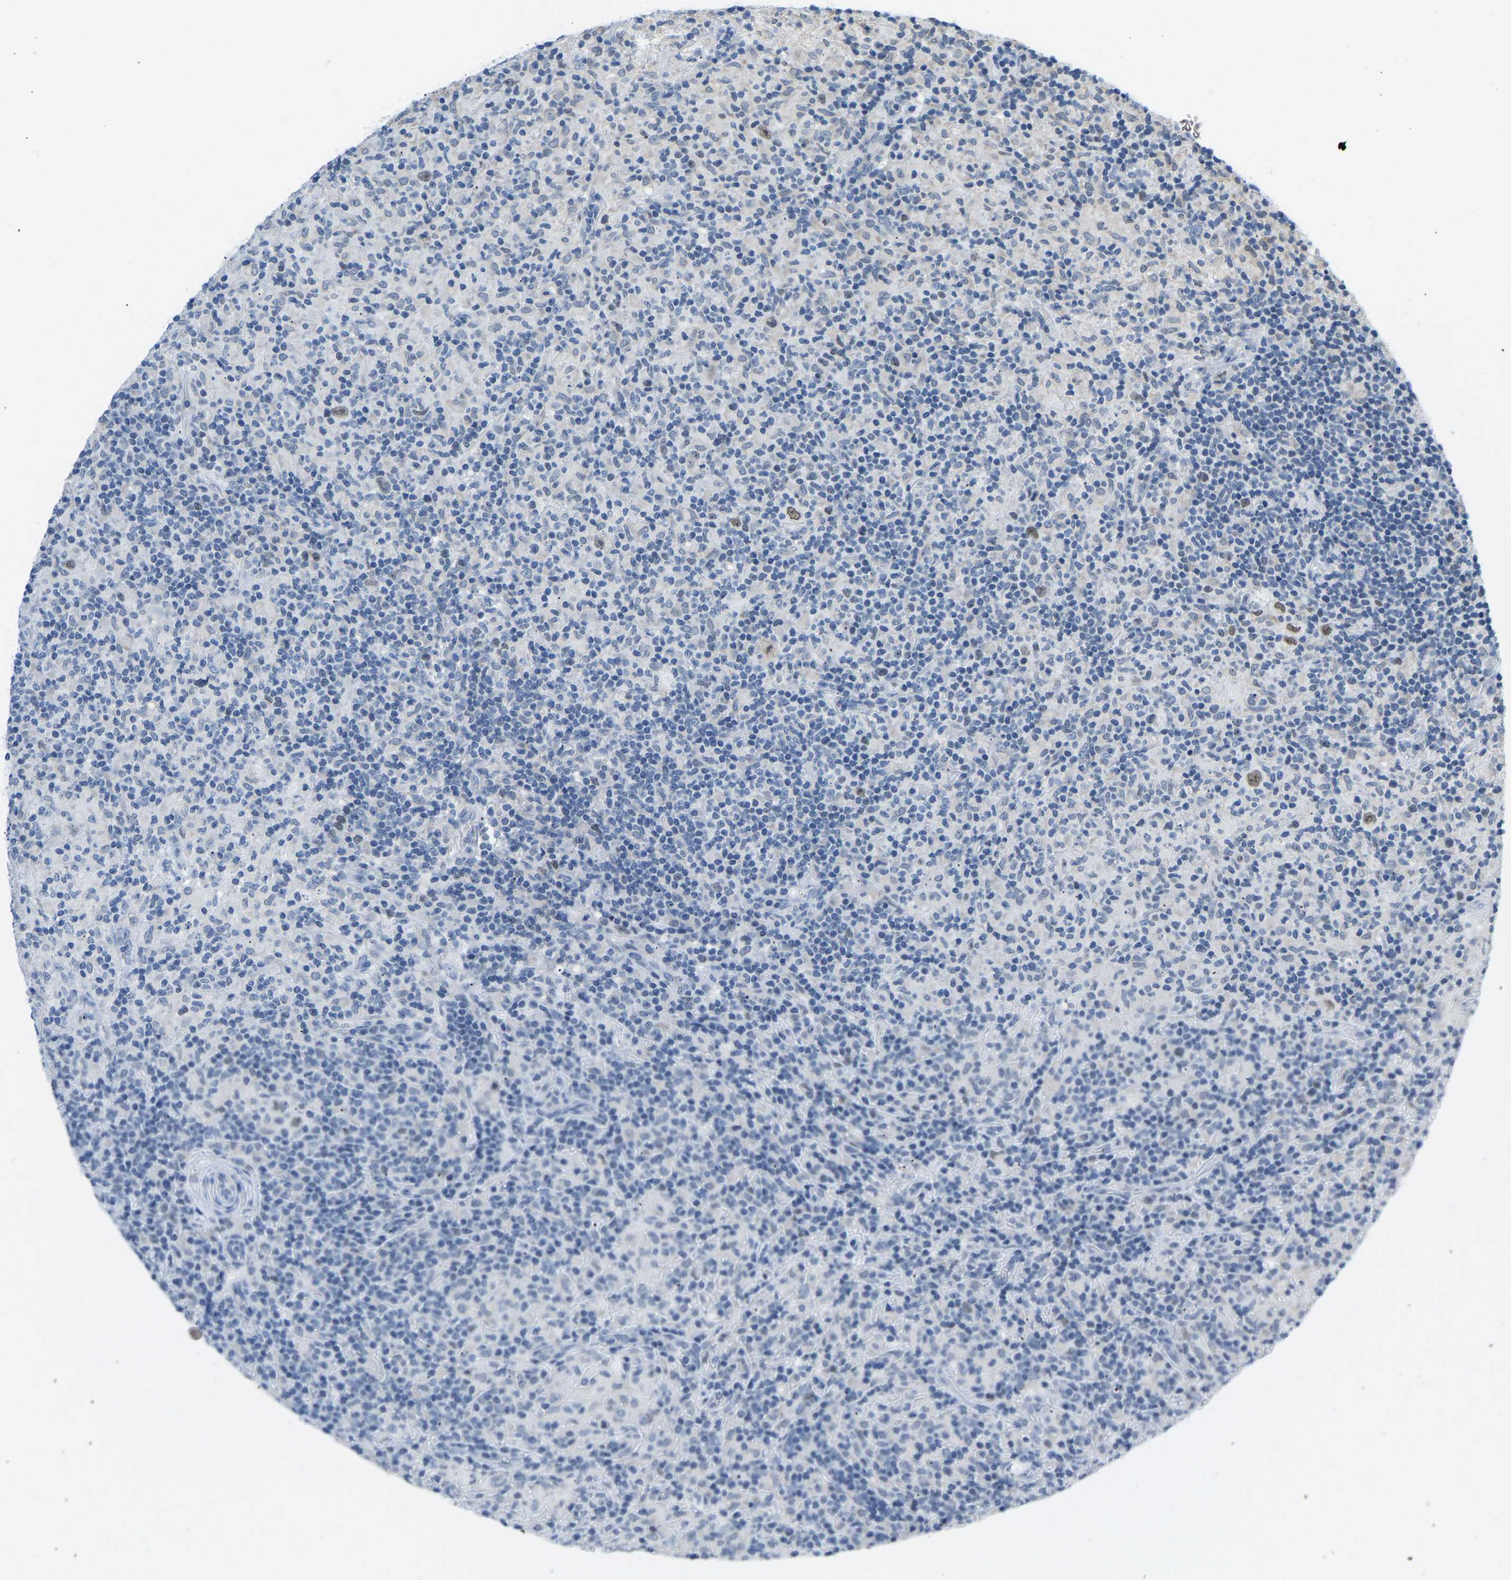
{"staining": {"intensity": "weak", "quantity": ">75%", "location": "nuclear"}, "tissue": "lymphoma", "cell_type": "Tumor cells", "image_type": "cancer", "snomed": [{"axis": "morphology", "description": "Hodgkin's disease, NOS"}, {"axis": "topography", "description": "Lymph node"}], "caption": "A brown stain highlights weak nuclear expression of a protein in human Hodgkin's disease tumor cells.", "gene": "VRK1", "patient": {"sex": "male", "age": 70}}